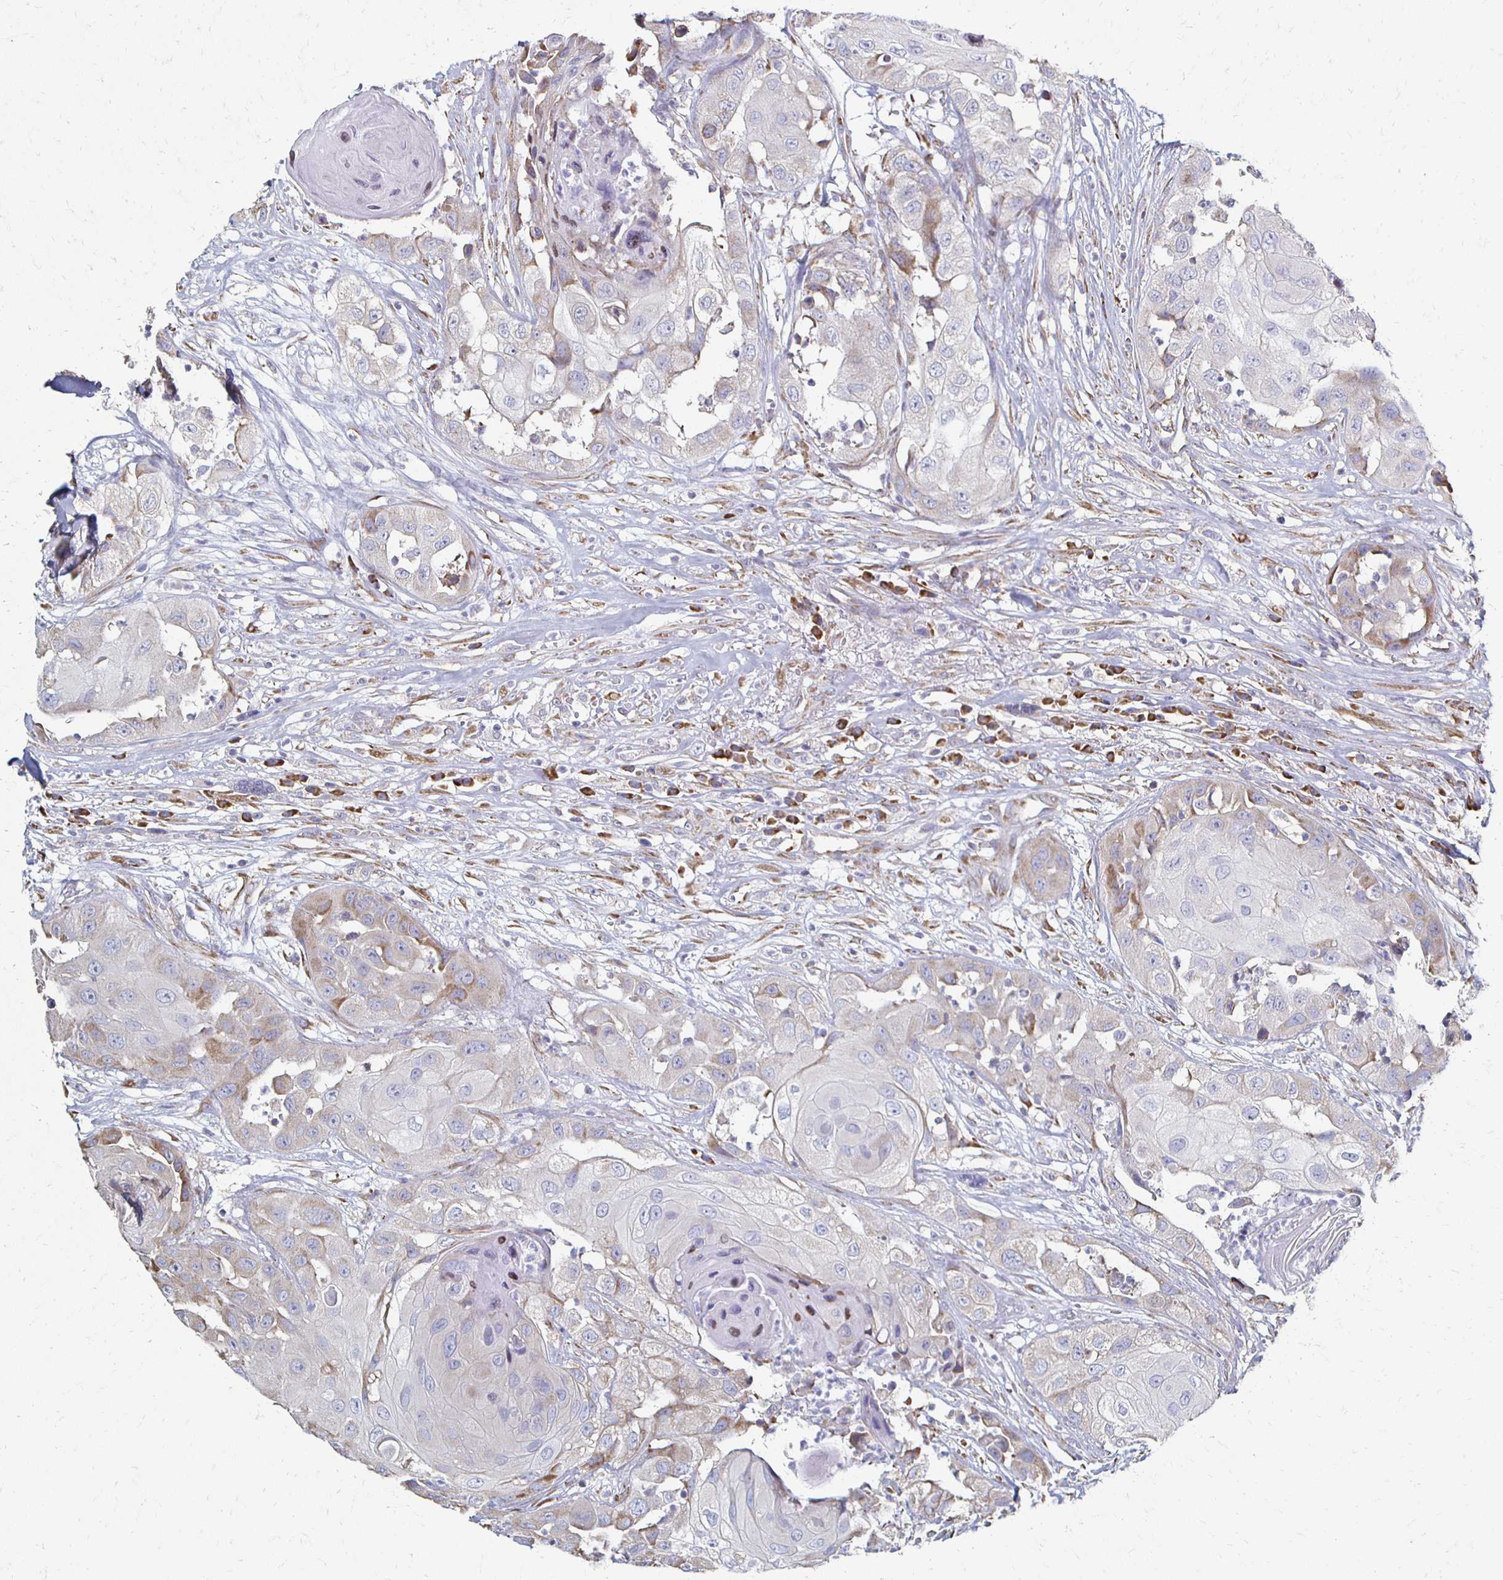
{"staining": {"intensity": "weak", "quantity": "<25%", "location": "cytoplasmic/membranous"}, "tissue": "head and neck cancer", "cell_type": "Tumor cells", "image_type": "cancer", "snomed": [{"axis": "morphology", "description": "Squamous cell carcinoma, NOS"}, {"axis": "topography", "description": "Head-Neck"}], "caption": "Image shows no significant protein staining in tumor cells of head and neck cancer (squamous cell carcinoma). (Brightfield microscopy of DAB (3,3'-diaminobenzidine) IHC at high magnification).", "gene": "ATP1A3", "patient": {"sex": "male", "age": 83}}